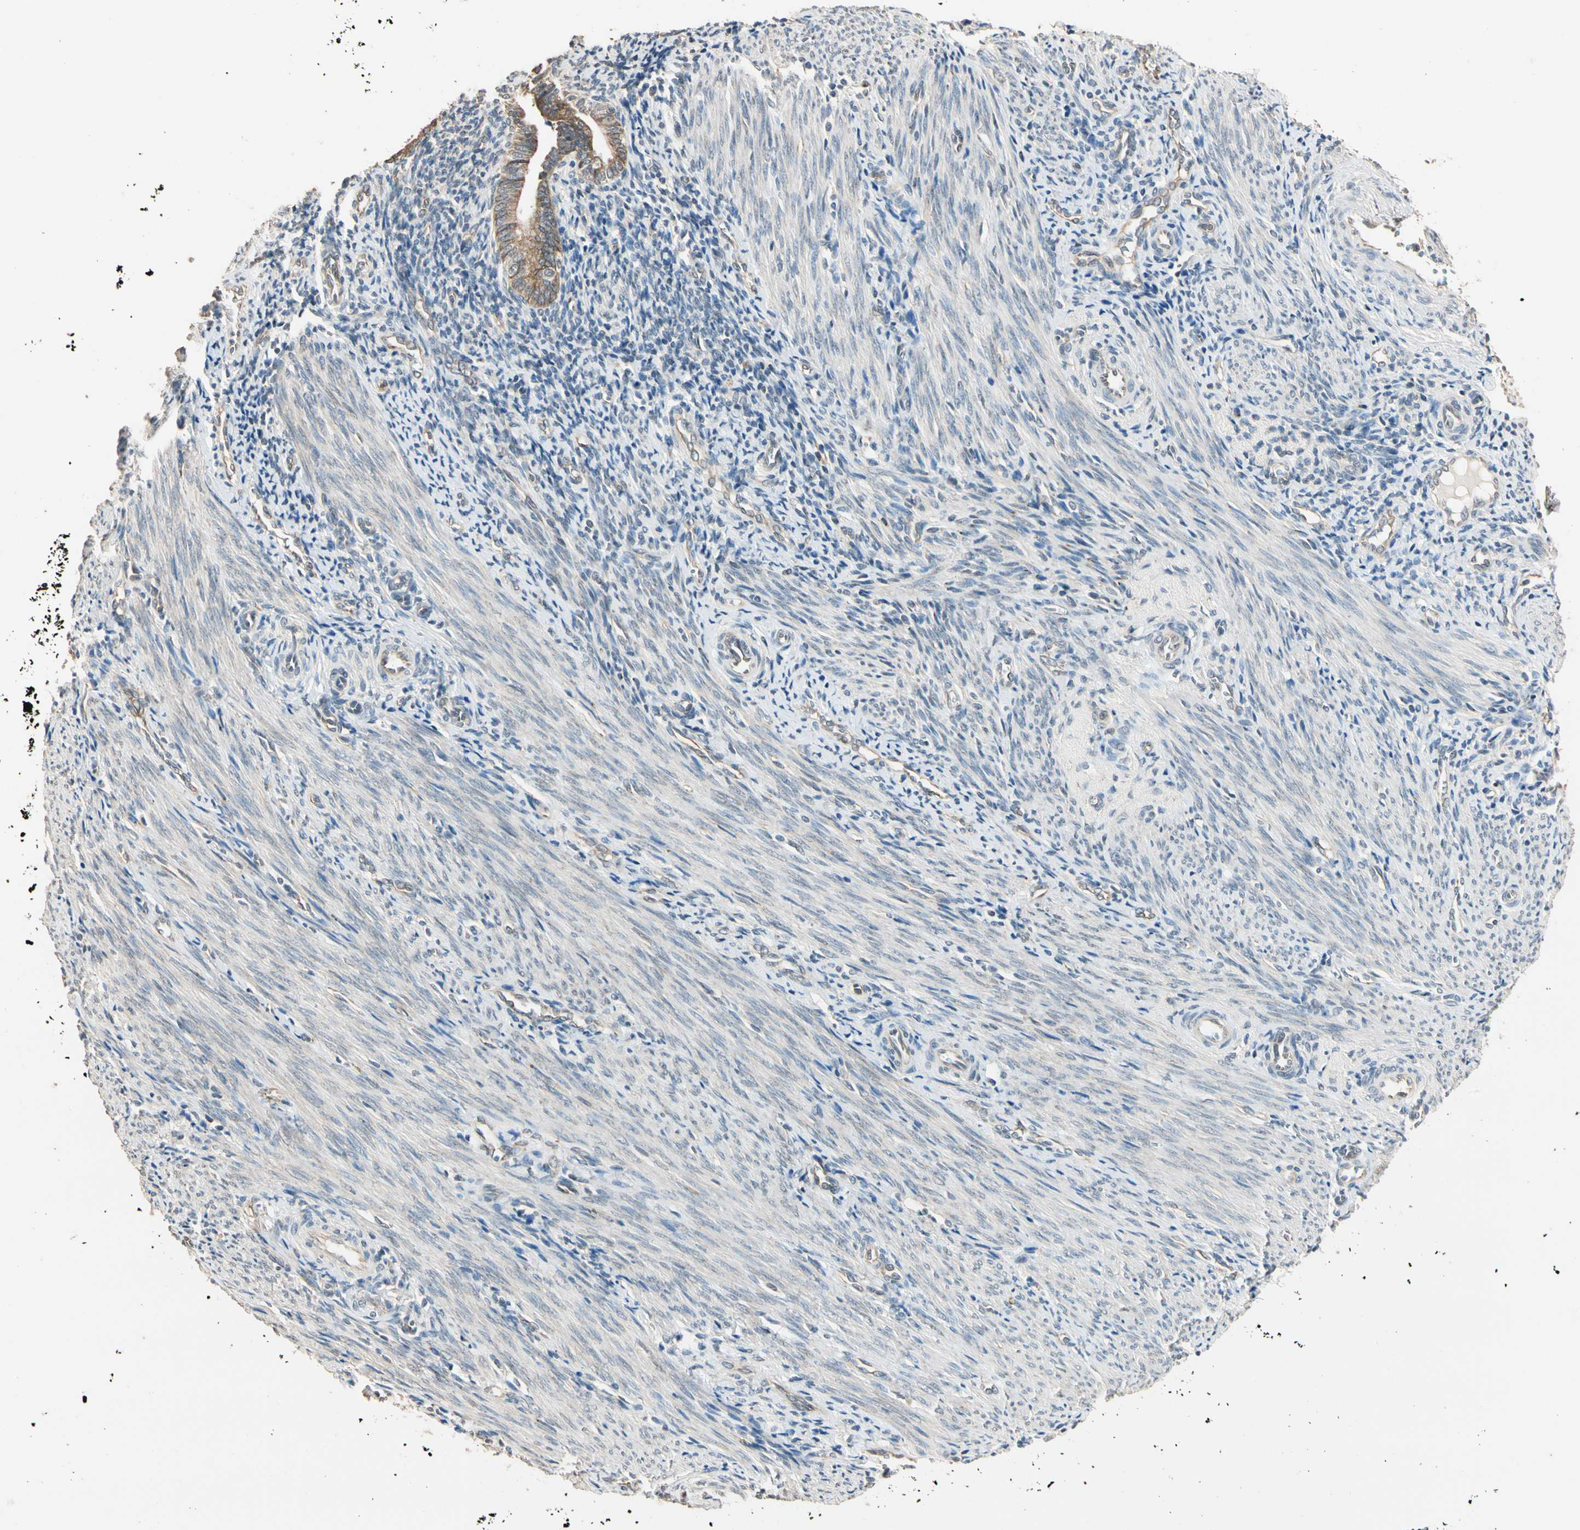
{"staining": {"intensity": "weak", "quantity": "25%-75%", "location": "cytoplasmic/membranous"}, "tissue": "endometrium", "cell_type": "Cells in endometrial stroma", "image_type": "normal", "snomed": [{"axis": "morphology", "description": "Normal tissue, NOS"}, {"axis": "topography", "description": "Uterus"}, {"axis": "topography", "description": "Endometrium"}], "caption": "A histopathology image of human endometrium stained for a protein demonstrates weak cytoplasmic/membranous brown staining in cells in endometrial stroma. The staining was performed using DAB (3,3'-diaminobenzidine) to visualize the protein expression in brown, while the nuclei were stained in blue with hematoxylin (Magnification: 20x).", "gene": "TASOR", "patient": {"sex": "female", "age": 33}}